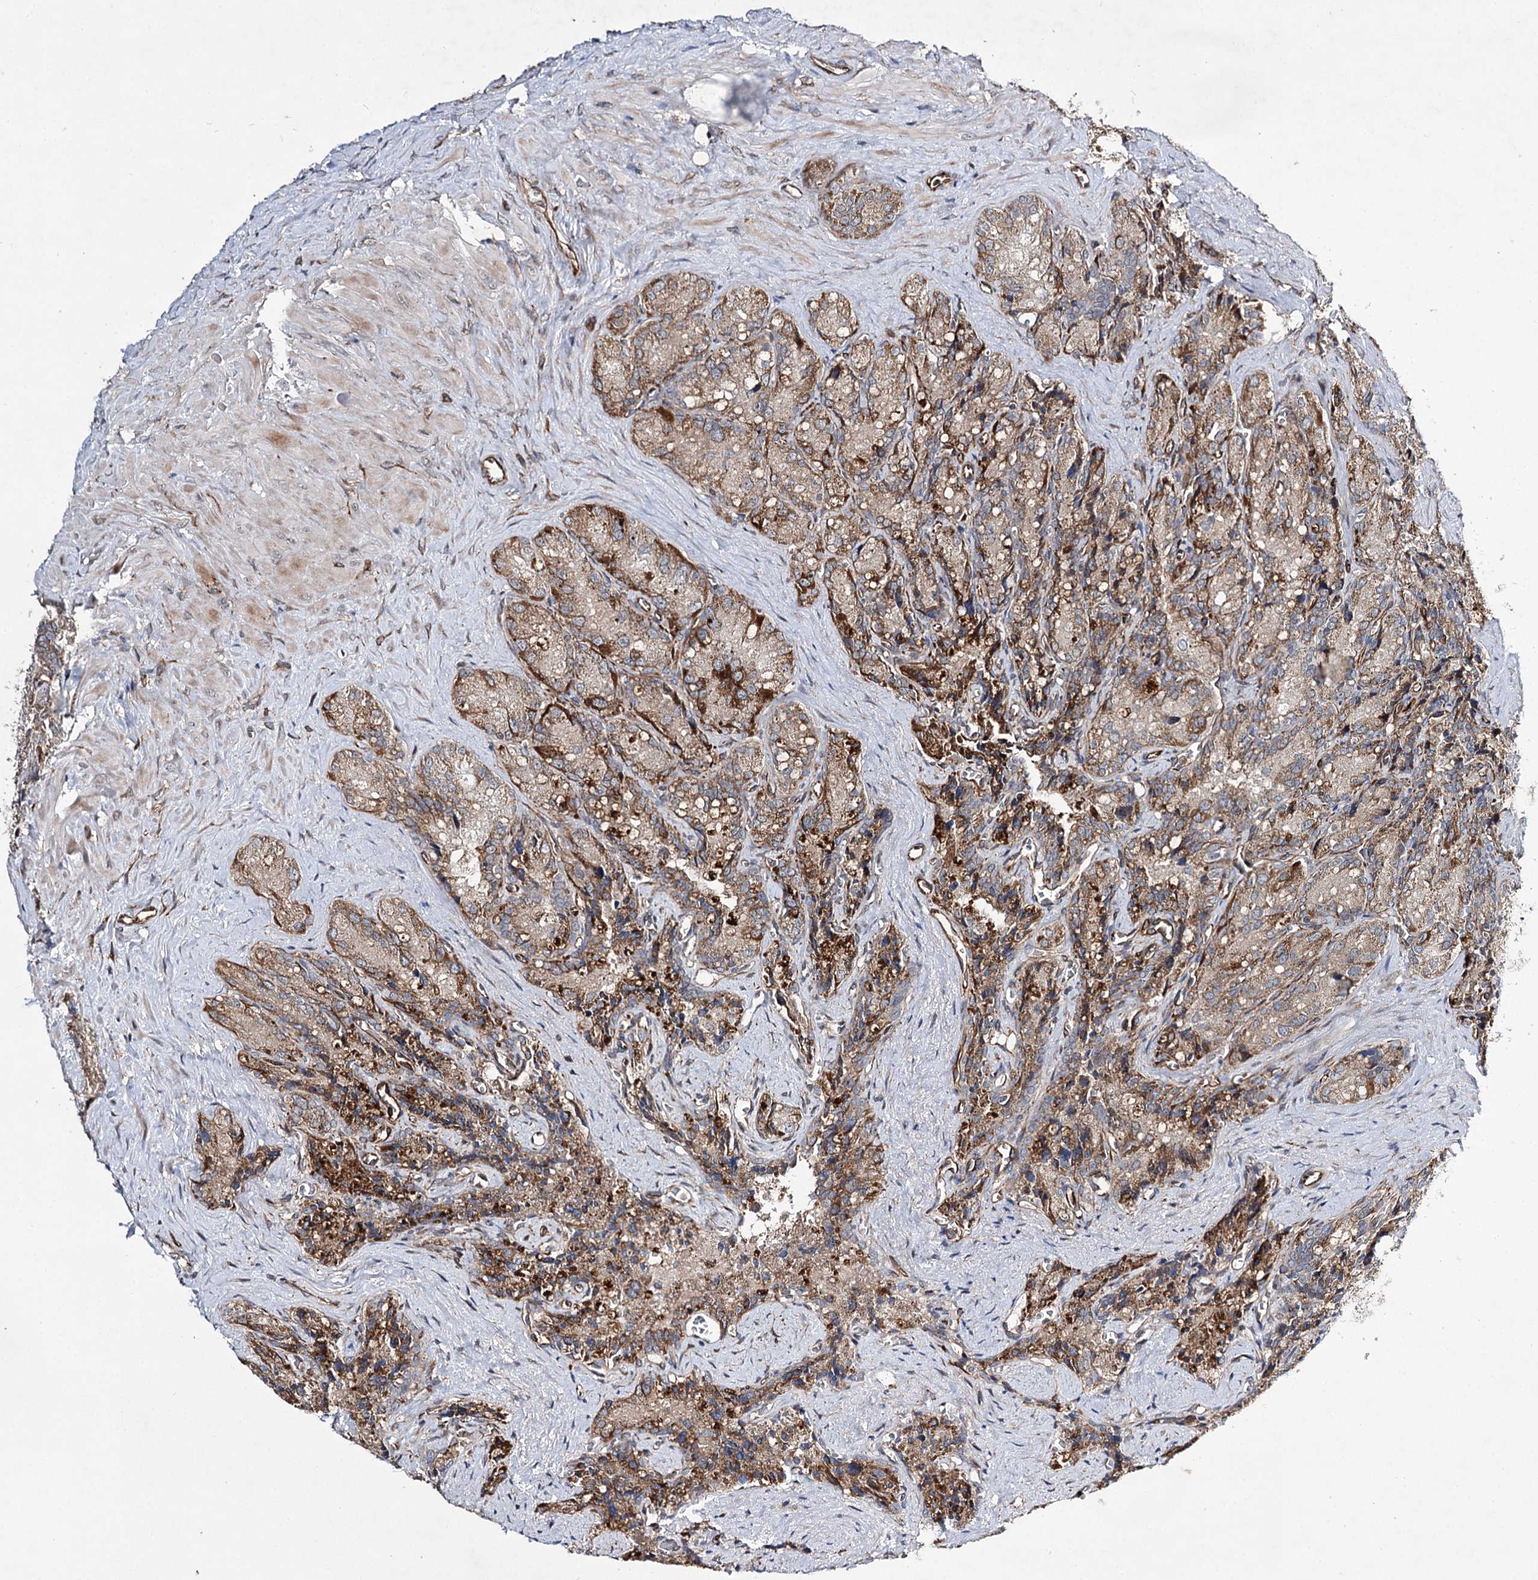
{"staining": {"intensity": "moderate", "quantity": ">75%", "location": "cytoplasmic/membranous"}, "tissue": "seminal vesicle", "cell_type": "Glandular cells", "image_type": "normal", "snomed": [{"axis": "morphology", "description": "Normal tissue, NOS"}, {"axis": "topography", "description": "Seminal veicle"}], "caption": "A medium amount of moderate cytoplasmic/membranous positivity is appreciated in about >75% of glandular cells in normal seminal vesicle. Using DAB (brown) and hematoxylin (blue) stains, captured at high magnification using brightfield microscopy.", "gene": "DPEP2", "patient": {"sex": "male", "age": 62}}